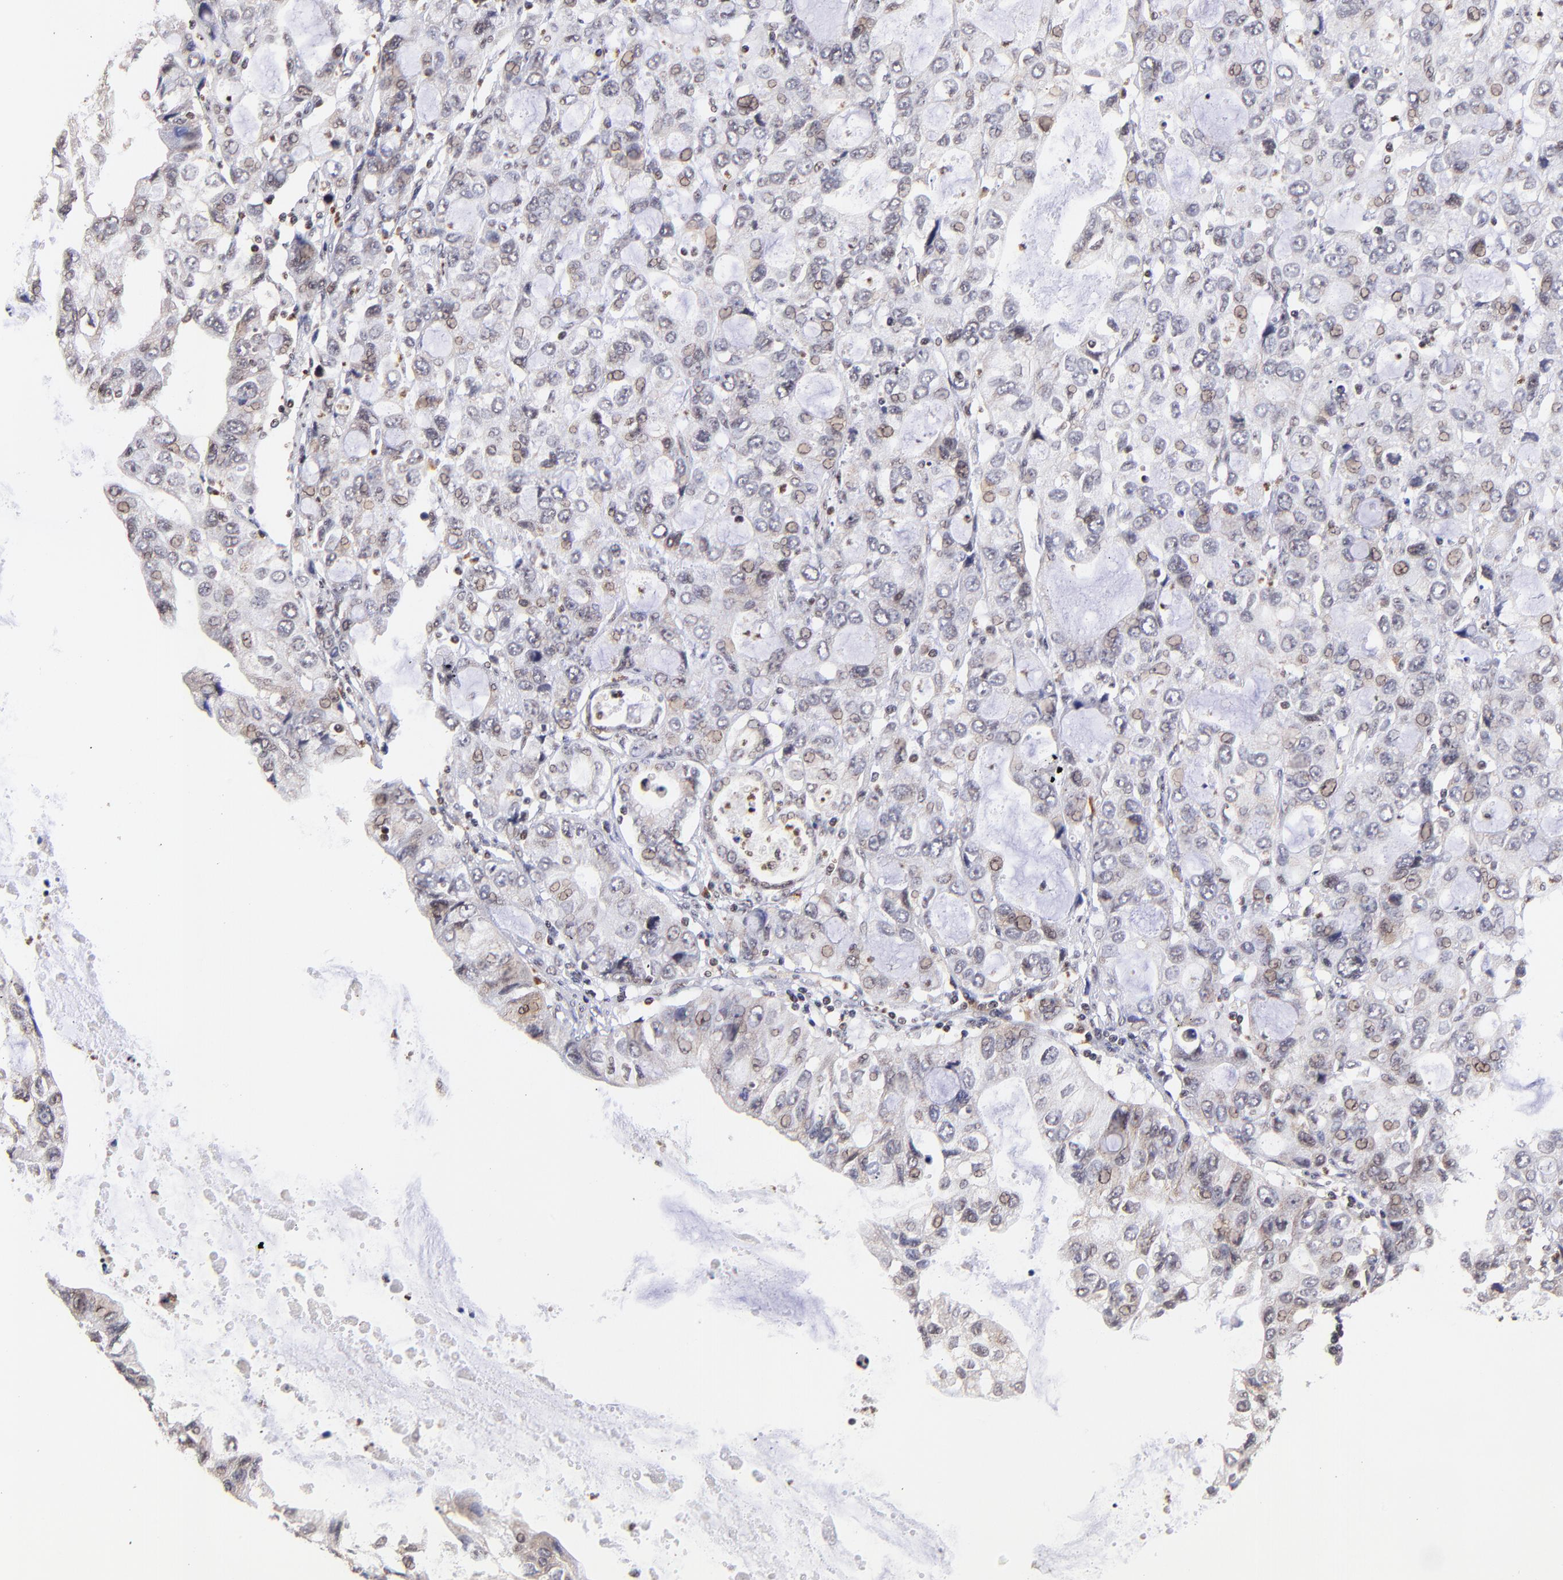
{"staining": {"intensity": "weak", "quantity": "25%-75%", "location": "nuclear"}, "tissue": "stomach cancer", "cell_type": "Tumor cells", "image_type": "cancer", "snomed": [{"axis": "morphology", "description": "Adenocarcinoma, NOS"}, {"axis": "topography", "description": "Stomach, upper"}], "caption": "Tumor cells display low levels of weak nuclear staining in approximately 25%-75% of cells in human stomach adenocarcinoma.", "gene": "WDR25", "patient": {"sex": "female", "age": 52}}